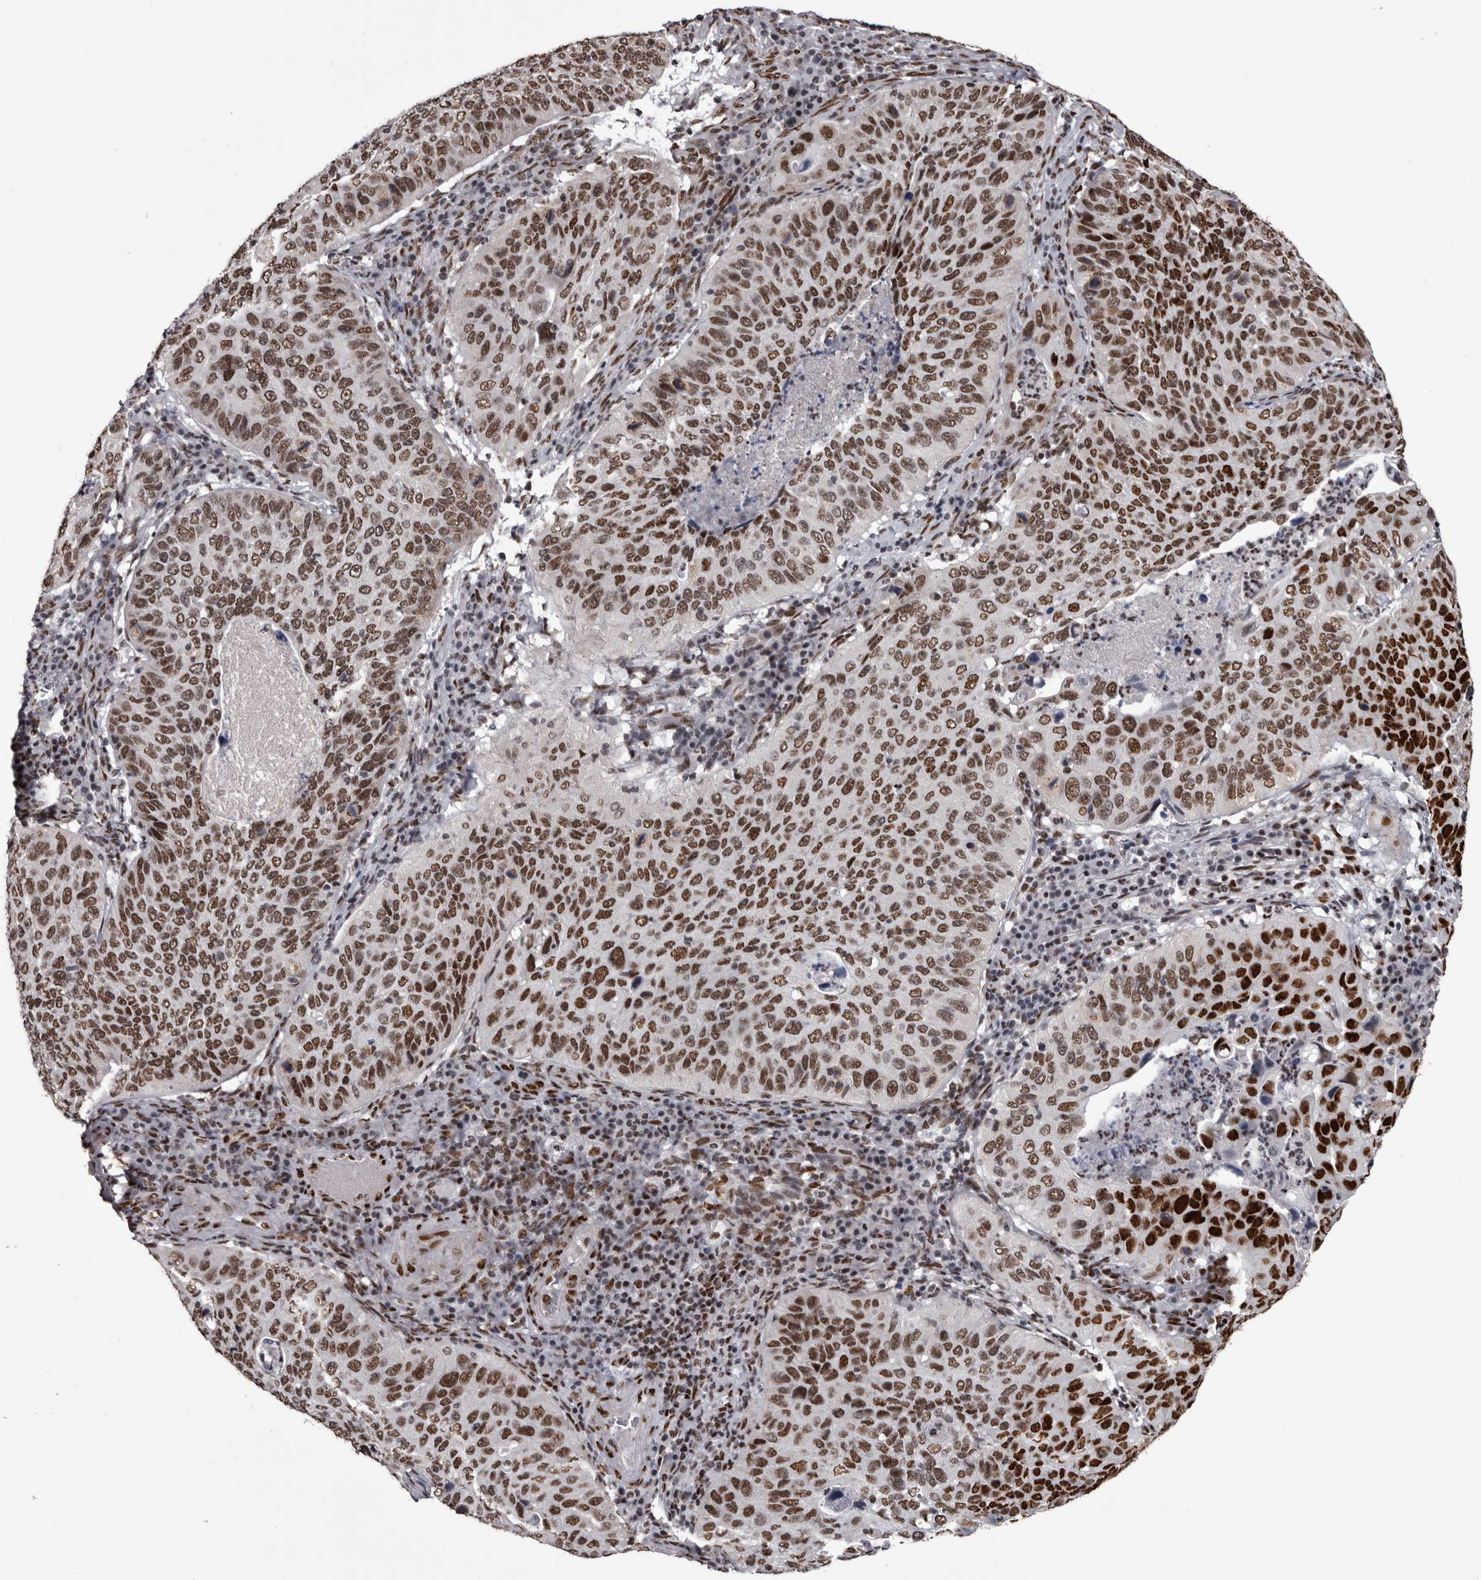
{"staining": {"intensity": "moderate", "quantity": ">75%", "location": "nuclear"}, "tissue": "cervical cancer", "cell_type": "Tumor cells", "image_type": "cancer", "snomed": [{"axis": "morphology", "description": "Squamous cell carcinoma, NOS"}, {"axis": "topography", "description": "Cervix"}], "caption": "High-magnification brightfield microscopy of squamous cell carcinoma (cervical) stained with DAB (3,3'-diaminobenzidine) (brown) and counterstained with hematoxylin (blue). tumor cells exhibit moderate nuclear positivity is appreciated in approximately>75% of cells.", "gene": "NUMA1", "patient": {"sex": "female", "age": 38}}